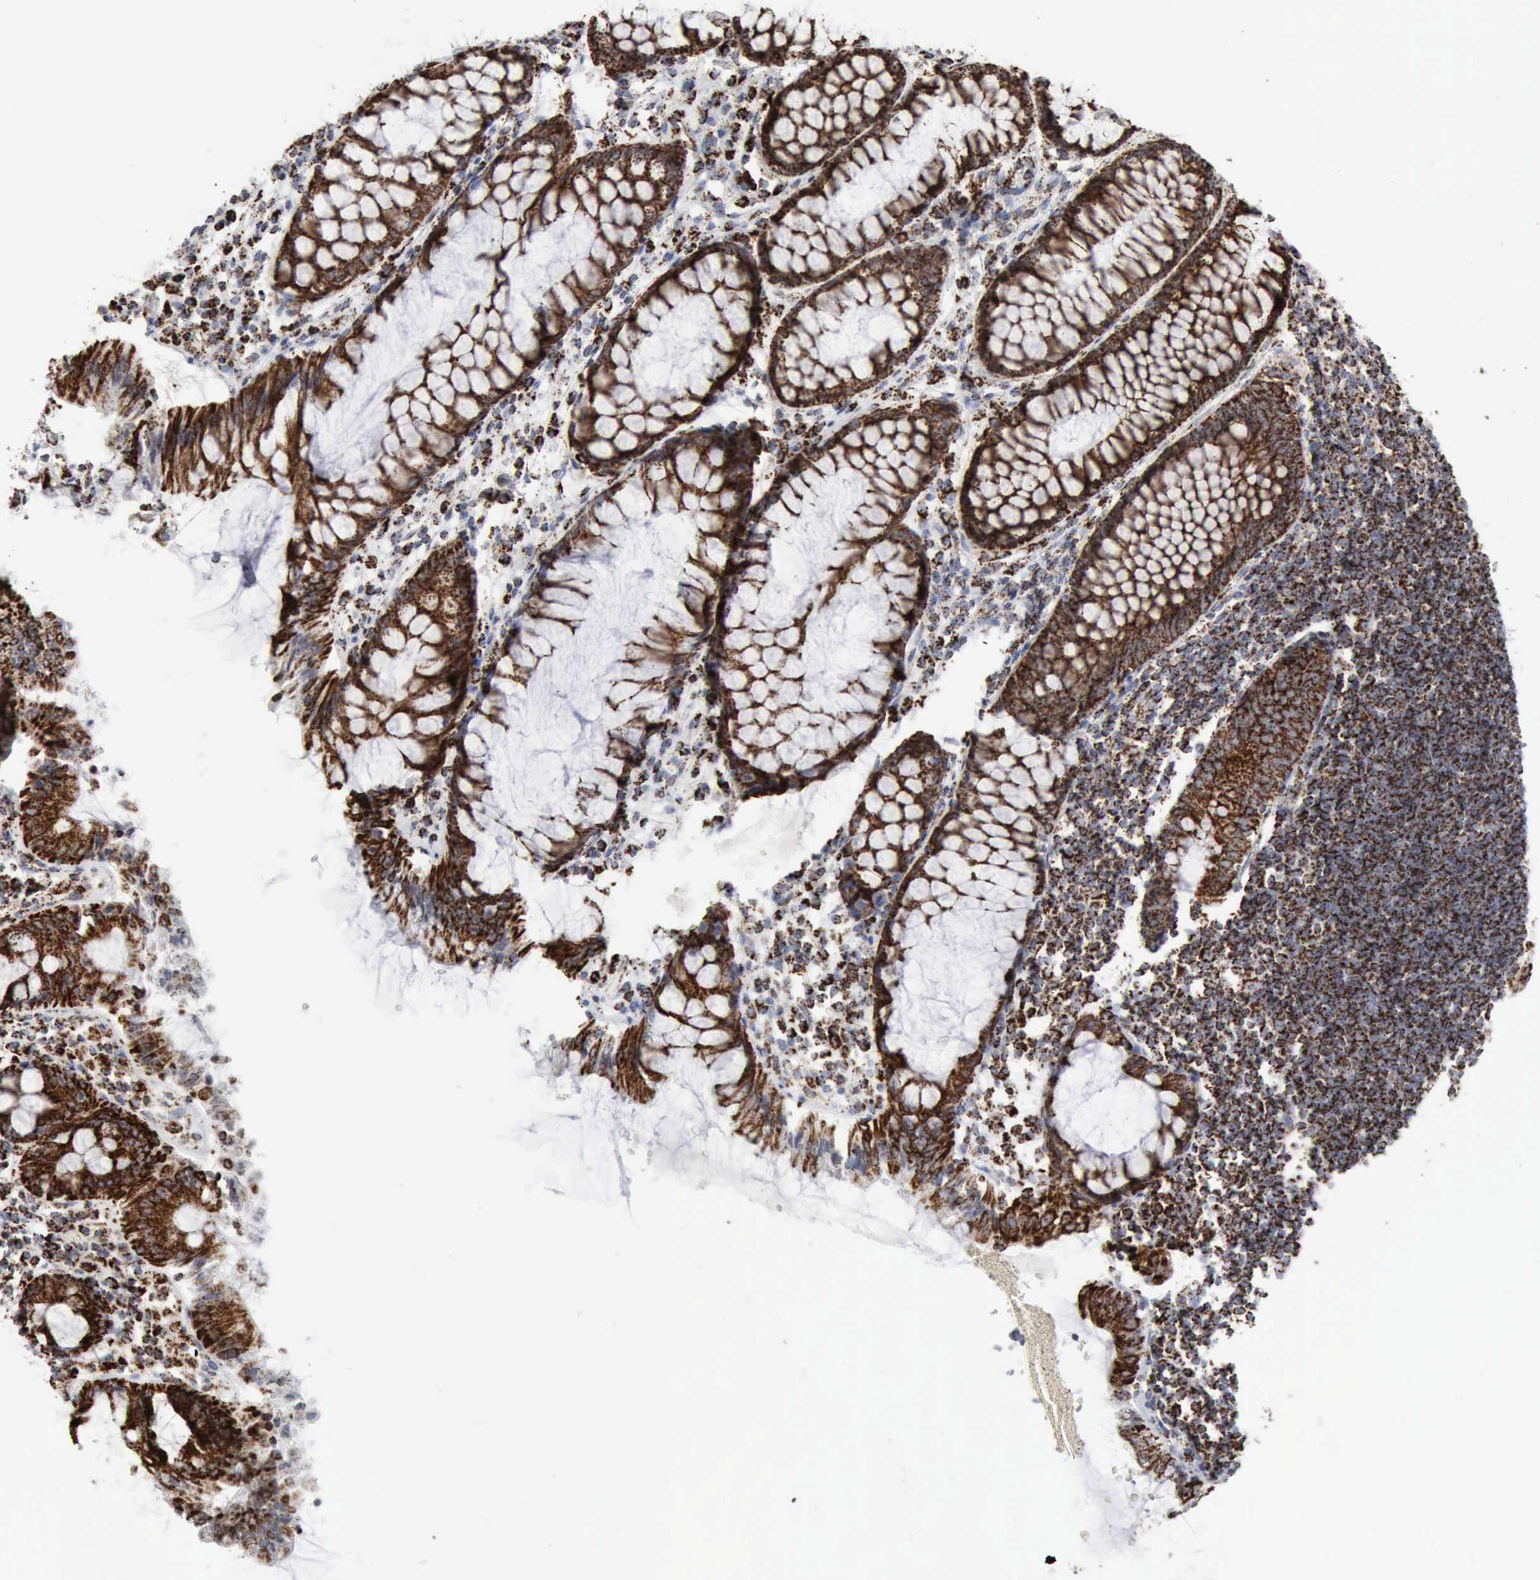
{"staining": {"intensity": "strong", "quantity": ">75%", "location": "cytoplasmic/membranous"}, "tissue": "rectum", "cell_type": "Glandular cells", "image_type": "normal", "snomed": [{"axis": "morphology", "description": "Normal tissue, NOS"}, {"axis": "topography", "description": "Rectum"}], "caption": "Rectum stained for a protein (brown) reveals strong cytoplasmic/membranous positive staining in approximately >75% of glandular cells.", "gene": "ACO2", "patient": {"sex": "female", "age": 66}}